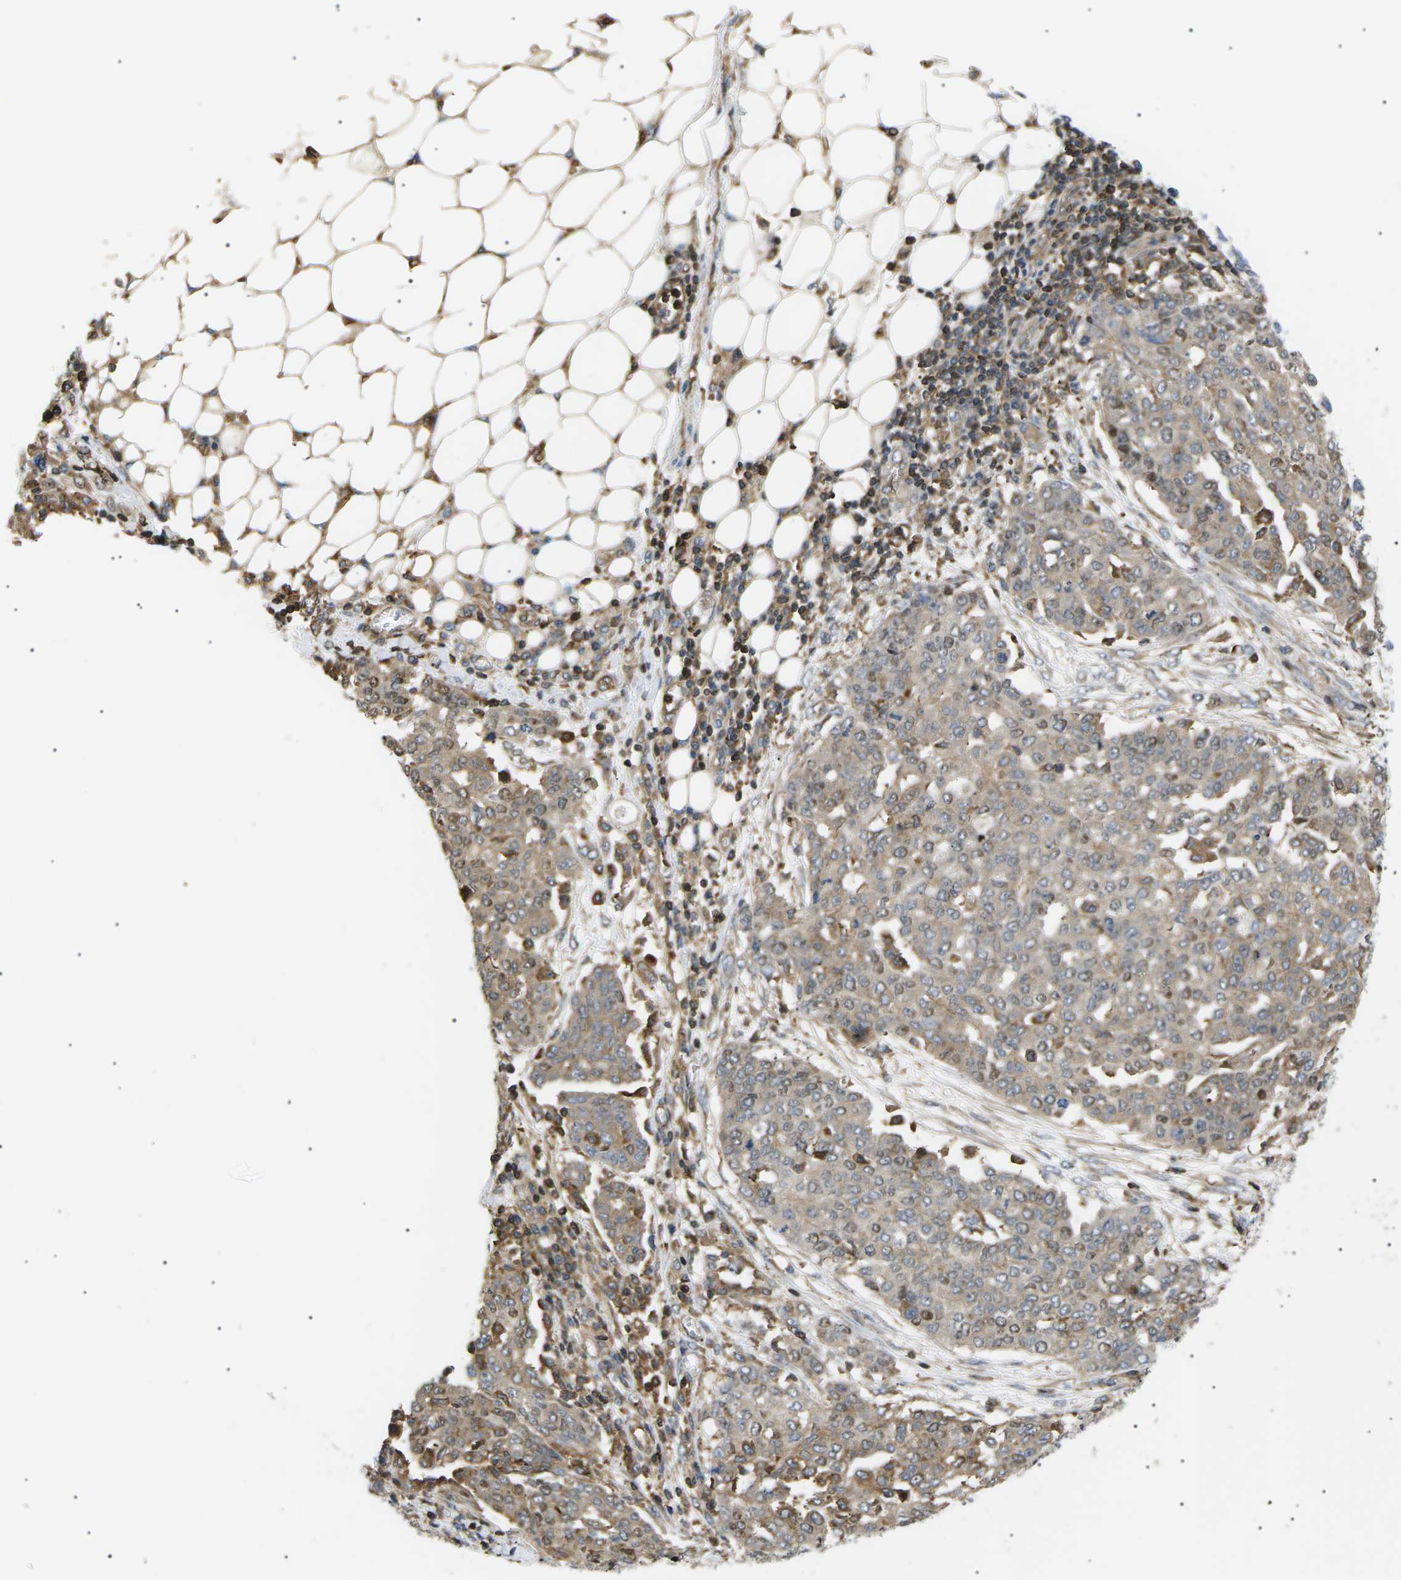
{"staining": {"intensity": "weak", "quantity": ">75%", "location": "cytoplasmic/membranous"}, "tissue": "ovarian cancer", "cell_type": "Tumor cells", "image_type": "cancer", "snomed": [{"axis": "morphology", "description": "Cystadenocarcinoma, serous, NOS"}, {"axis": "topography", "description": "Soft tissue"}, {"axis": "topography", "description": "Ovary"}], "caption": "A brown stain shows weak cytoplasmic/membranous positivity of a protein in ovarian serous cystadenocarcinoma tumor cells.", "gene": "TMTC4", "patient": {"sex": "female", "age": 57}}